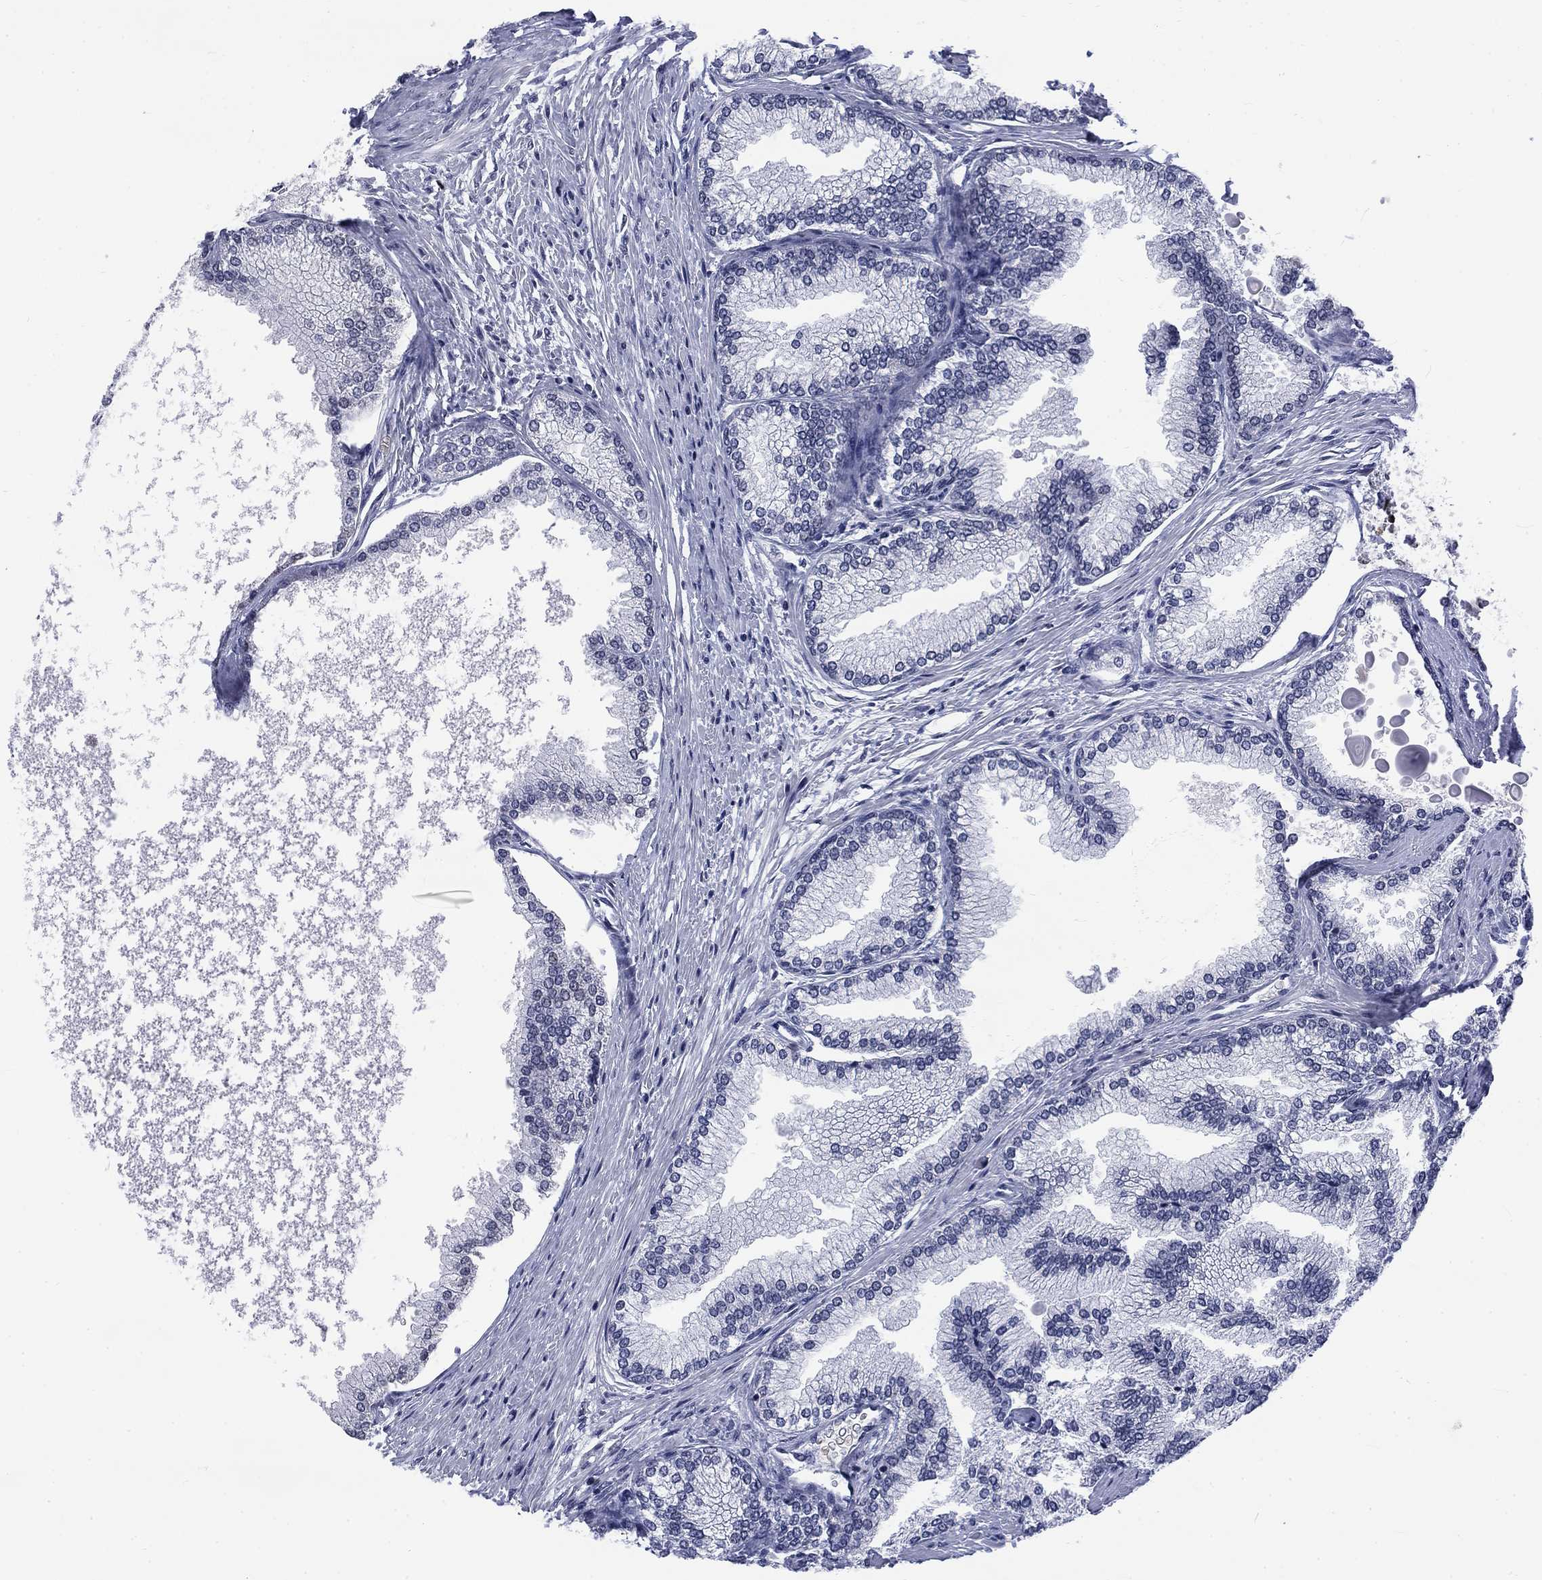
{"staining": {"intensity": "moderate", "quantity": "<25%", "location": "nuclear"}, "tissue": "prostate", "cell_type": "Glandular cells", "image_type": "normal", "snomed": [{"axis": "morphology", "description": "Normal tissue, NOS"}, {"axis": "topography", "description": "Prostate"}], "caption": "Protein expression by immunohistochemistry reveals moderate nuclear expression in about <25% of glandular cells in benign prostate.", "gene": "CSRNP3", "patient": {"sex": "male", "age": 72}}